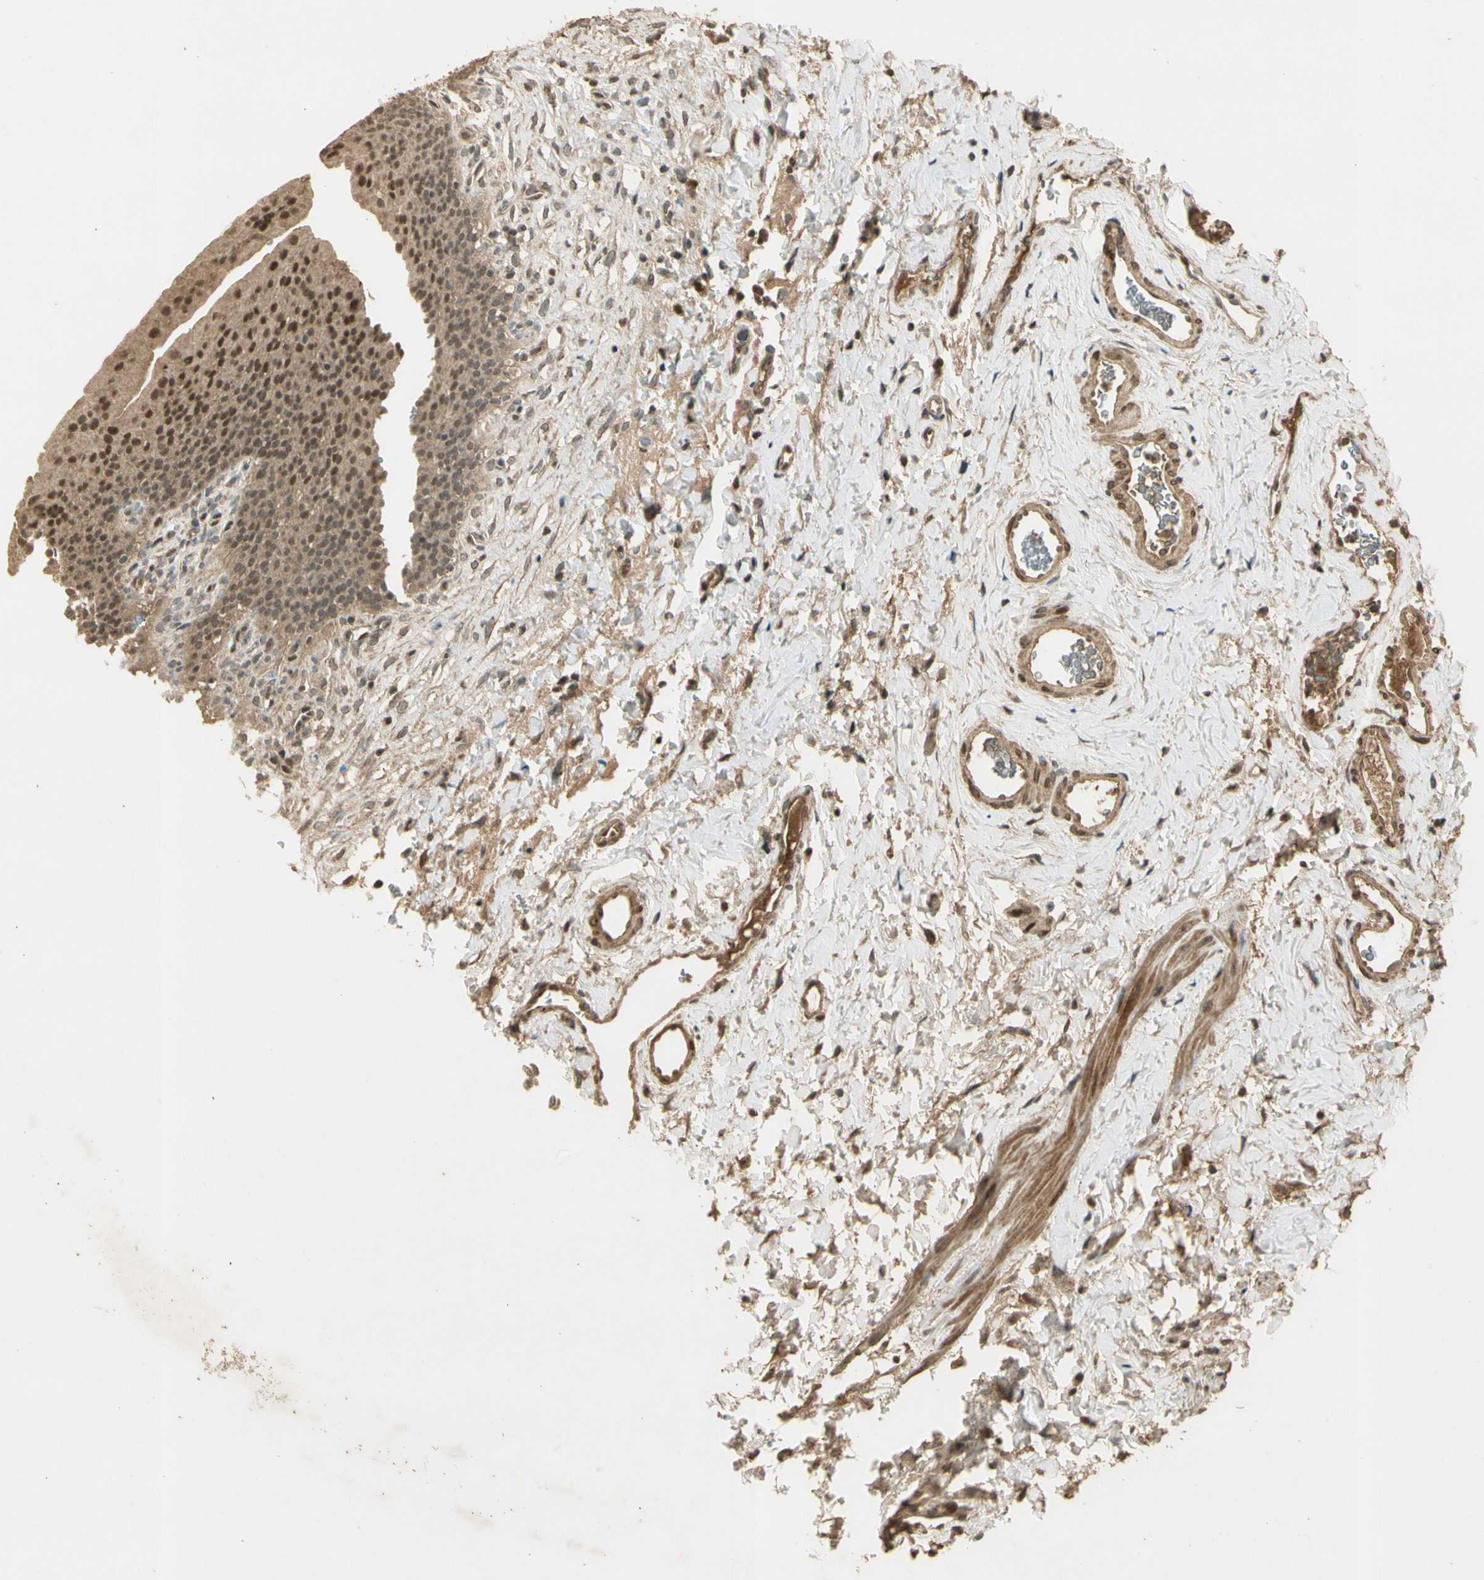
{"staining": {"intensity": "moderate", "quantity": ">75%", "location": "cytoplasmic/membranous,nuclear"}, "tissue": "urinary bladder", "cell_type": "Urothelial cells", "image_type": "normal", "snomed": [{"axis": "morphology", "description": "Normal tissue, NOS"}, {"axis": "topography", "description": "Urinary bladder"}], "caption": "Immunohistochemical staining of benign human urinary bladder exhibits moderate cytoplasmic/membranous,nuclear protein staining in approximately >75% of urothelial cells. (DAB = brown stain, brightfield microscopy at high magnification).", "gene": "GMEB2", "patient": {"sex": "female", "age": 79}}